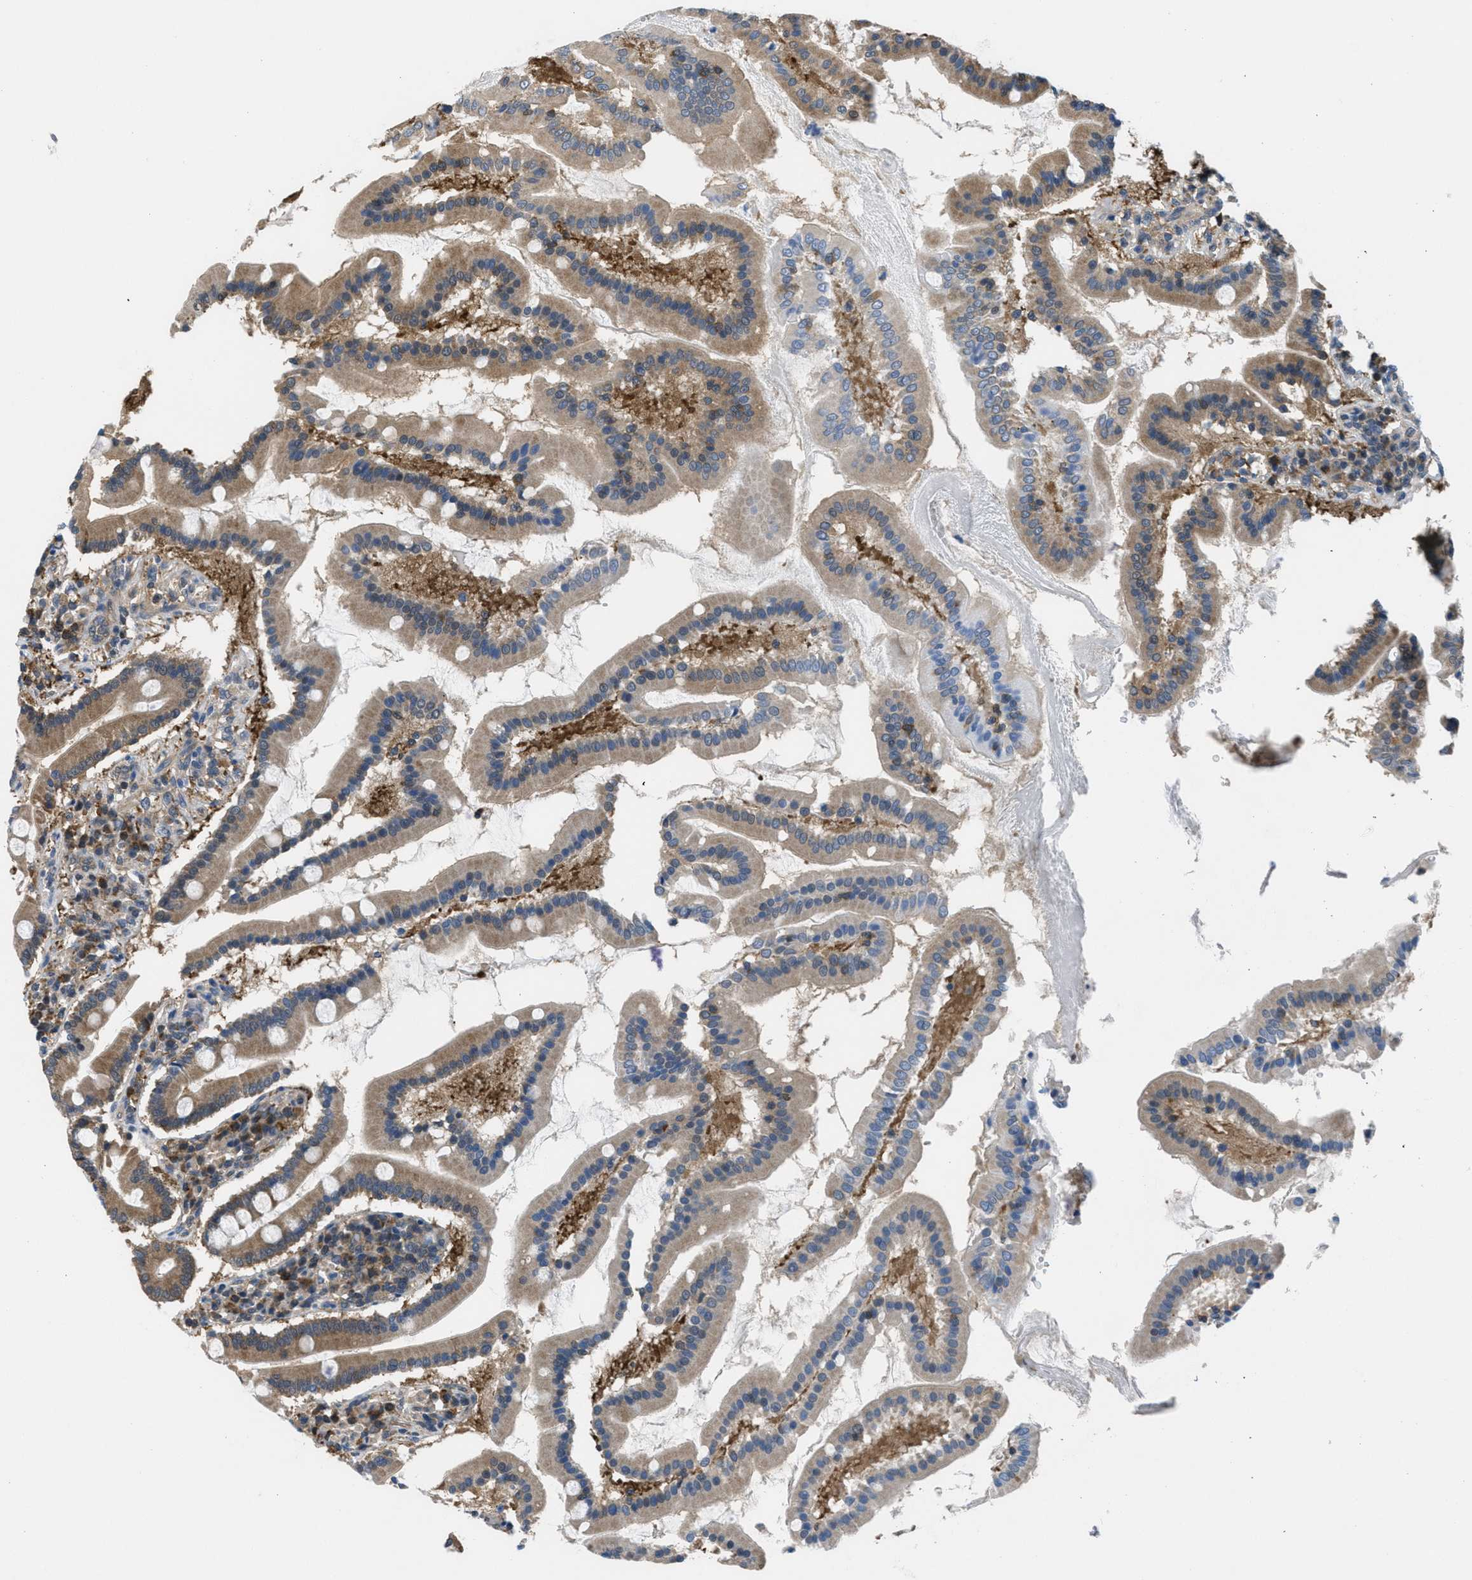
{"staining": {"intensity": "moderate", "quantity": ">75%", "location": "cytoplasmic/membranous"}, "tissue": "duodenum", "cell_type": "Glandular cells", "image_type": "normal", "snomed": [{"axis": "morphology", "description": "Normal tissue, NOS"}, {"axis": "topography", "description": "Duodenum"}], "caption": "IHC image of benign duodenum: human duodenum stained using immunohistochemistry reveals medium levels of moderate protein expression localized specifically in the cytoplasmic/membranous of glandular cells, appearing as a cytoplasmic/membranous brown color.", "gene": "PIP5K1C", "patient": {"sex": "male", "age": 50}}